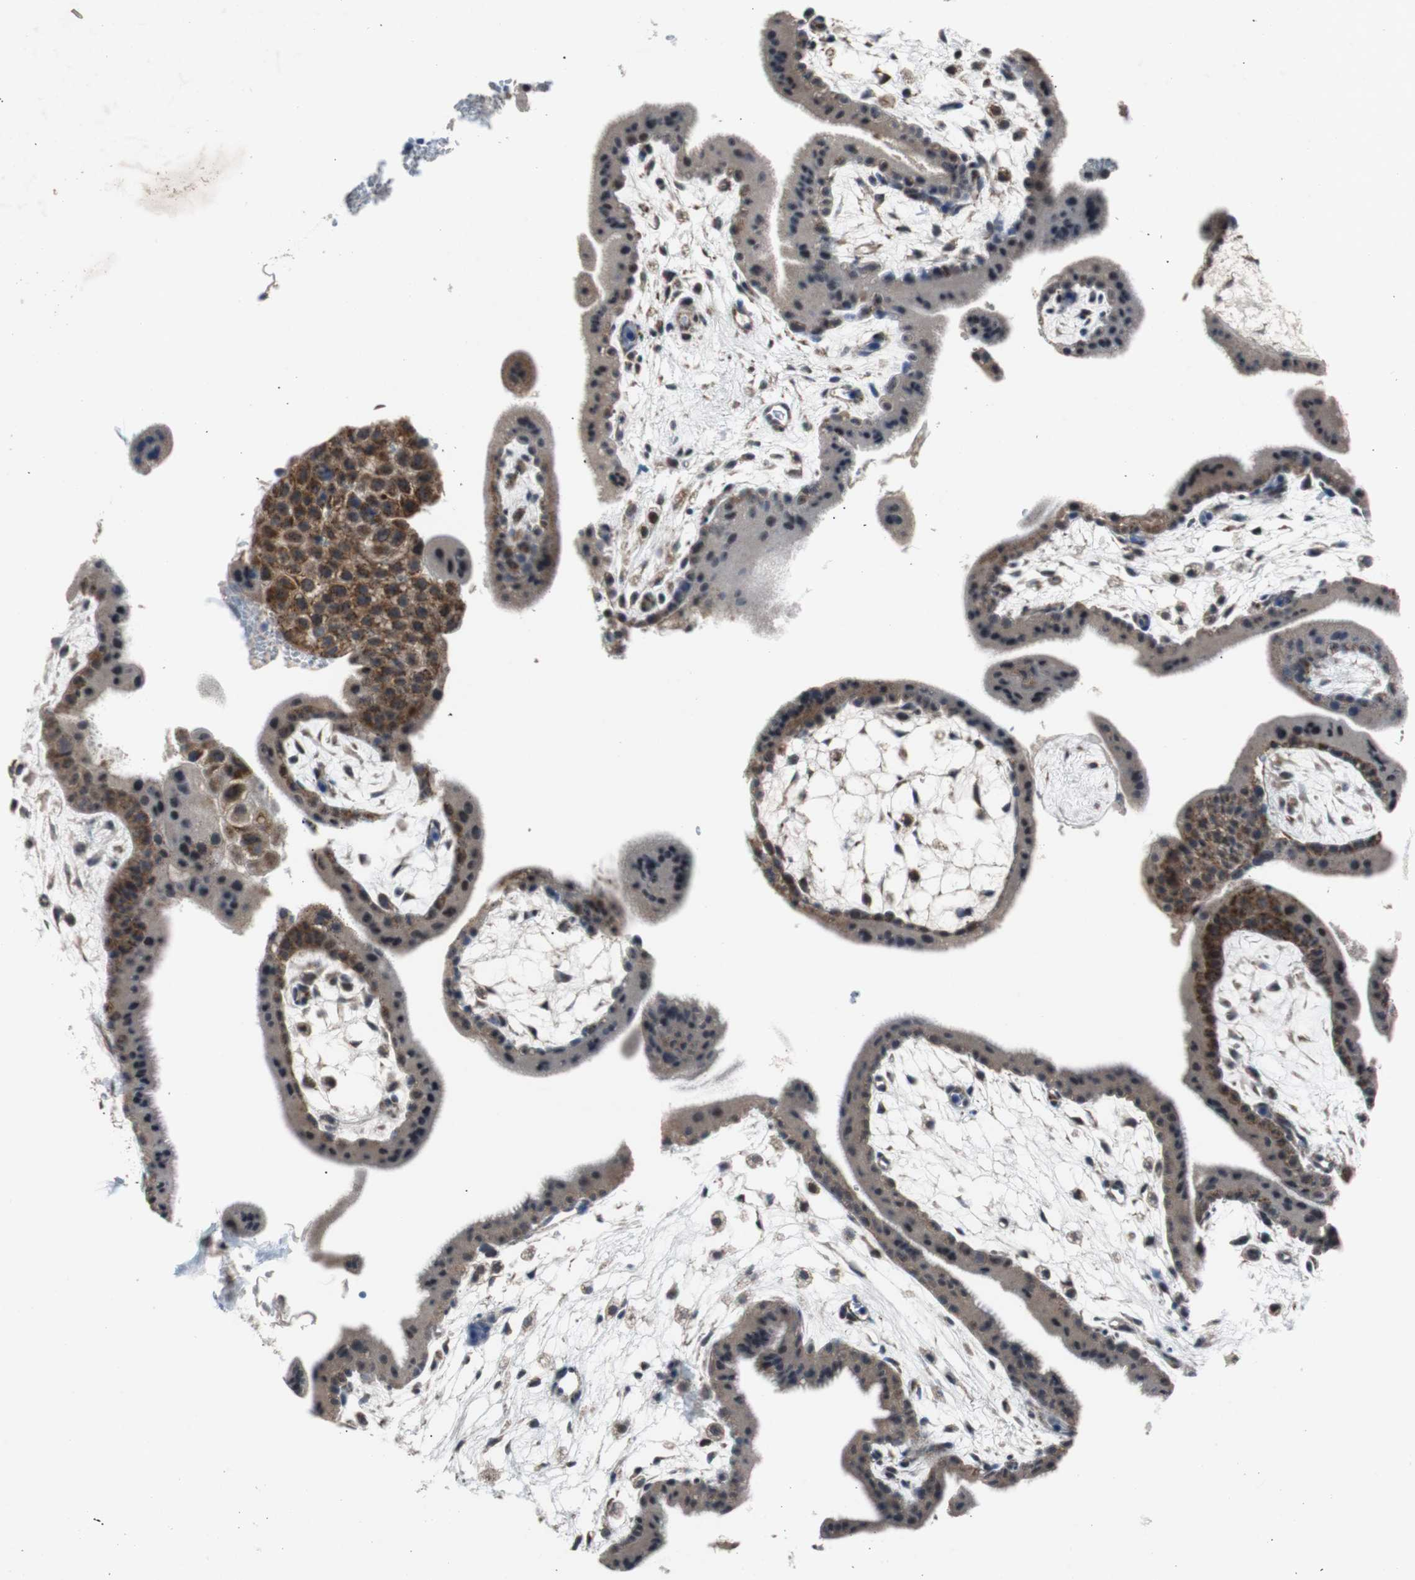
{"staining": {"intensity": "moderate", "quantity": ">75%", "location": "cytoplasmic/membranous"}, "tissue": "placenta", "cell_type": "Decidual cells", "image_type": "normal", "snomed": [{"axis": "morphology", "description": "Normal tissue, NOS"}, {"axis": "topography", "description": "Placenta"}], "caption": "Immunohistochemistry (IHC) (DAB (3,3'-diaminobenzidine)) staining of normal placenta displays moderate cytoplasmic/membranous protein expression in about >75% of decidual cells.", "gene": "PITRM1", "patient": {"sex": "female", "age": 35}}